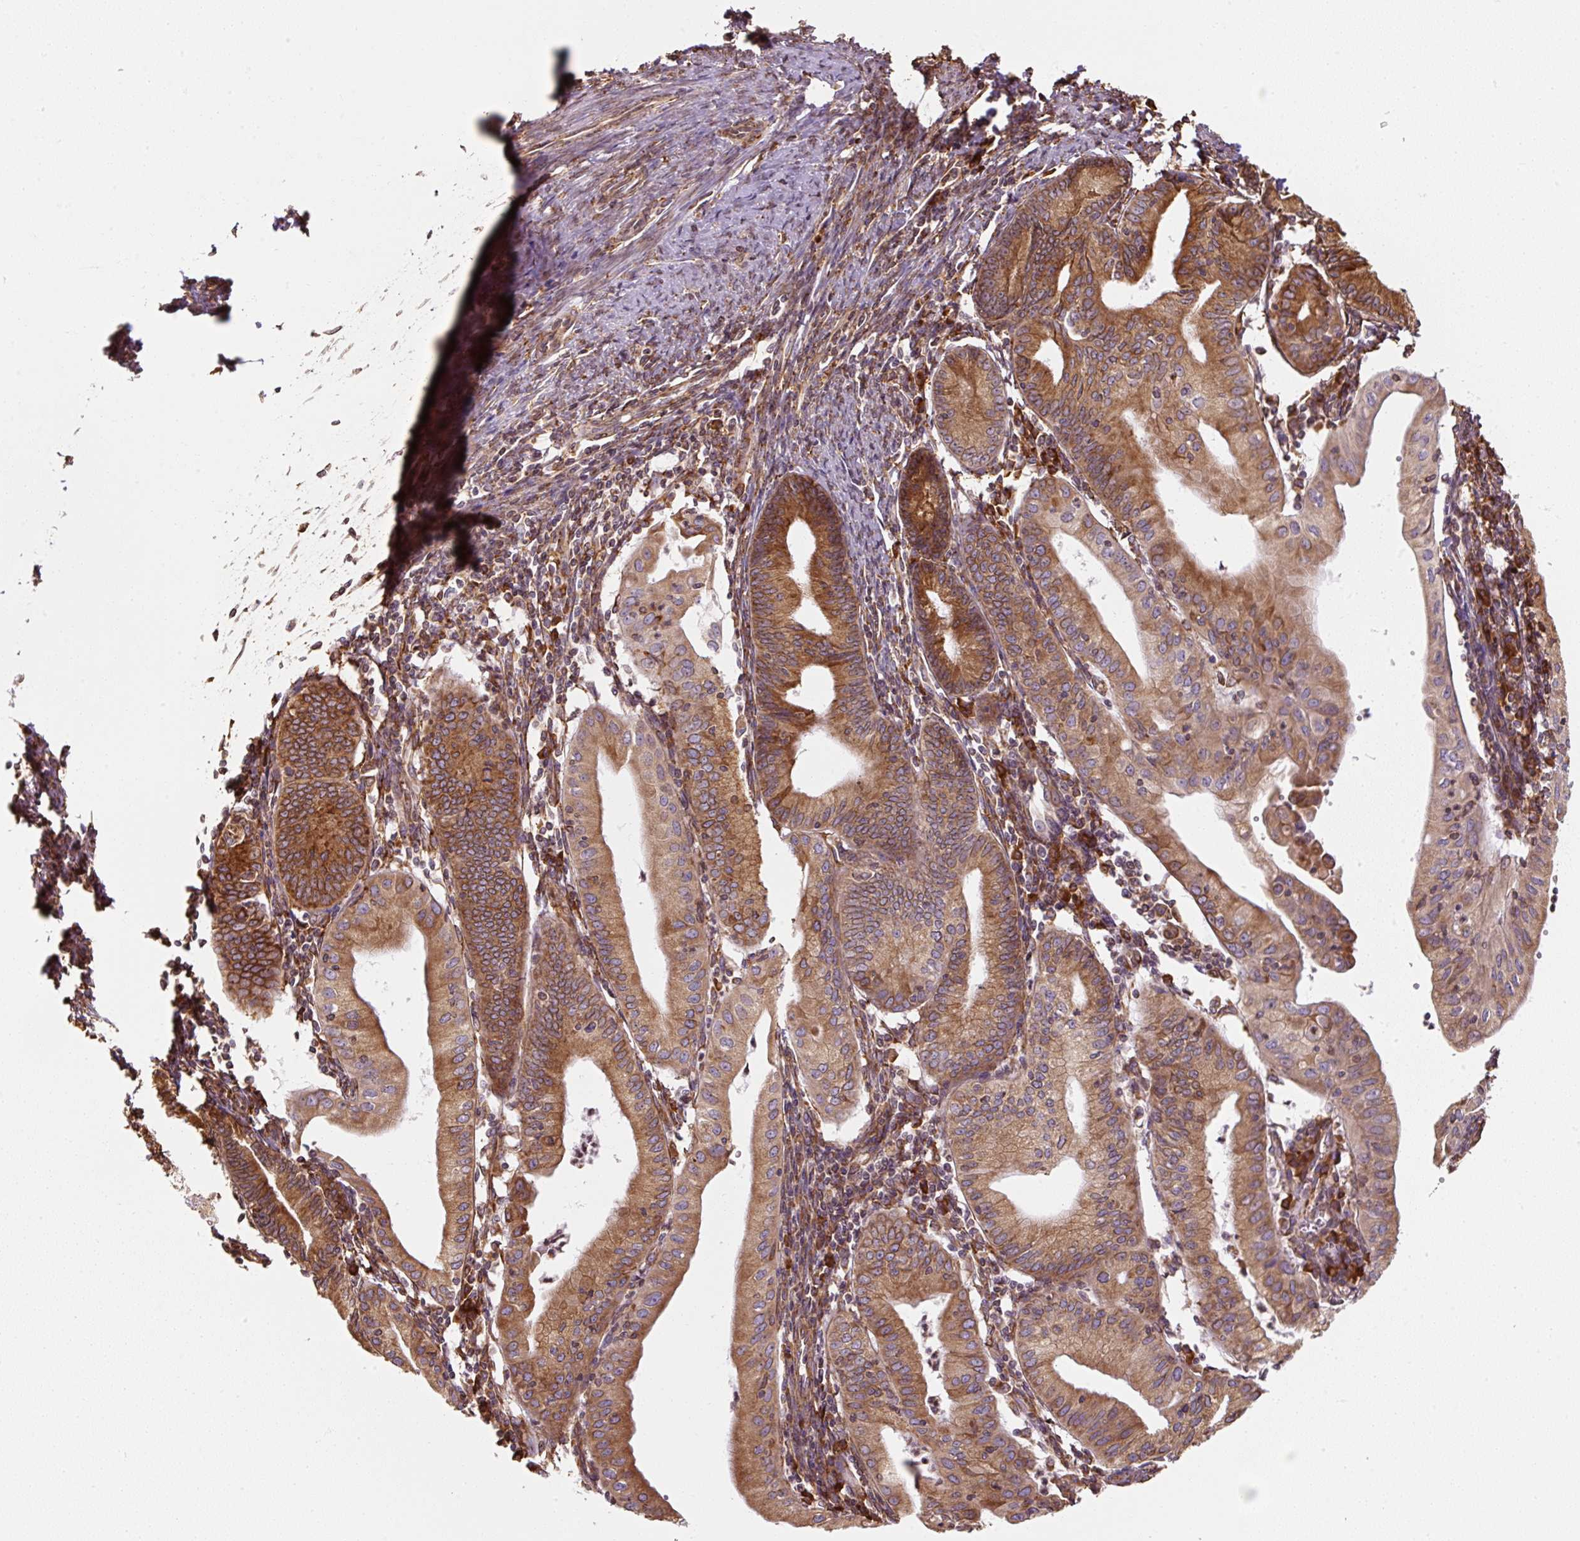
{"staining": {"intensity": "strong", "quantity": ">75%", "location": "cytoplasmic/membranous"}, "tissue": "endometrial cancer", "cell_type": "Tumor cells", "image_type": "cancer", "snomed": [{"axis": "morphology", "description": "Adenocarcinoma, NOS"}, {"axis": "topography", "description": "Endometrium"}], "caption": "High-power microscopy captured an IHC image of adenocarcinoma (endometrial), revealing strong cytoplasmic/membranous expression in approximately >75% of tumor cells.", "gene": "PRKCSH", "patient": {"sex": "female", "age": 60}}